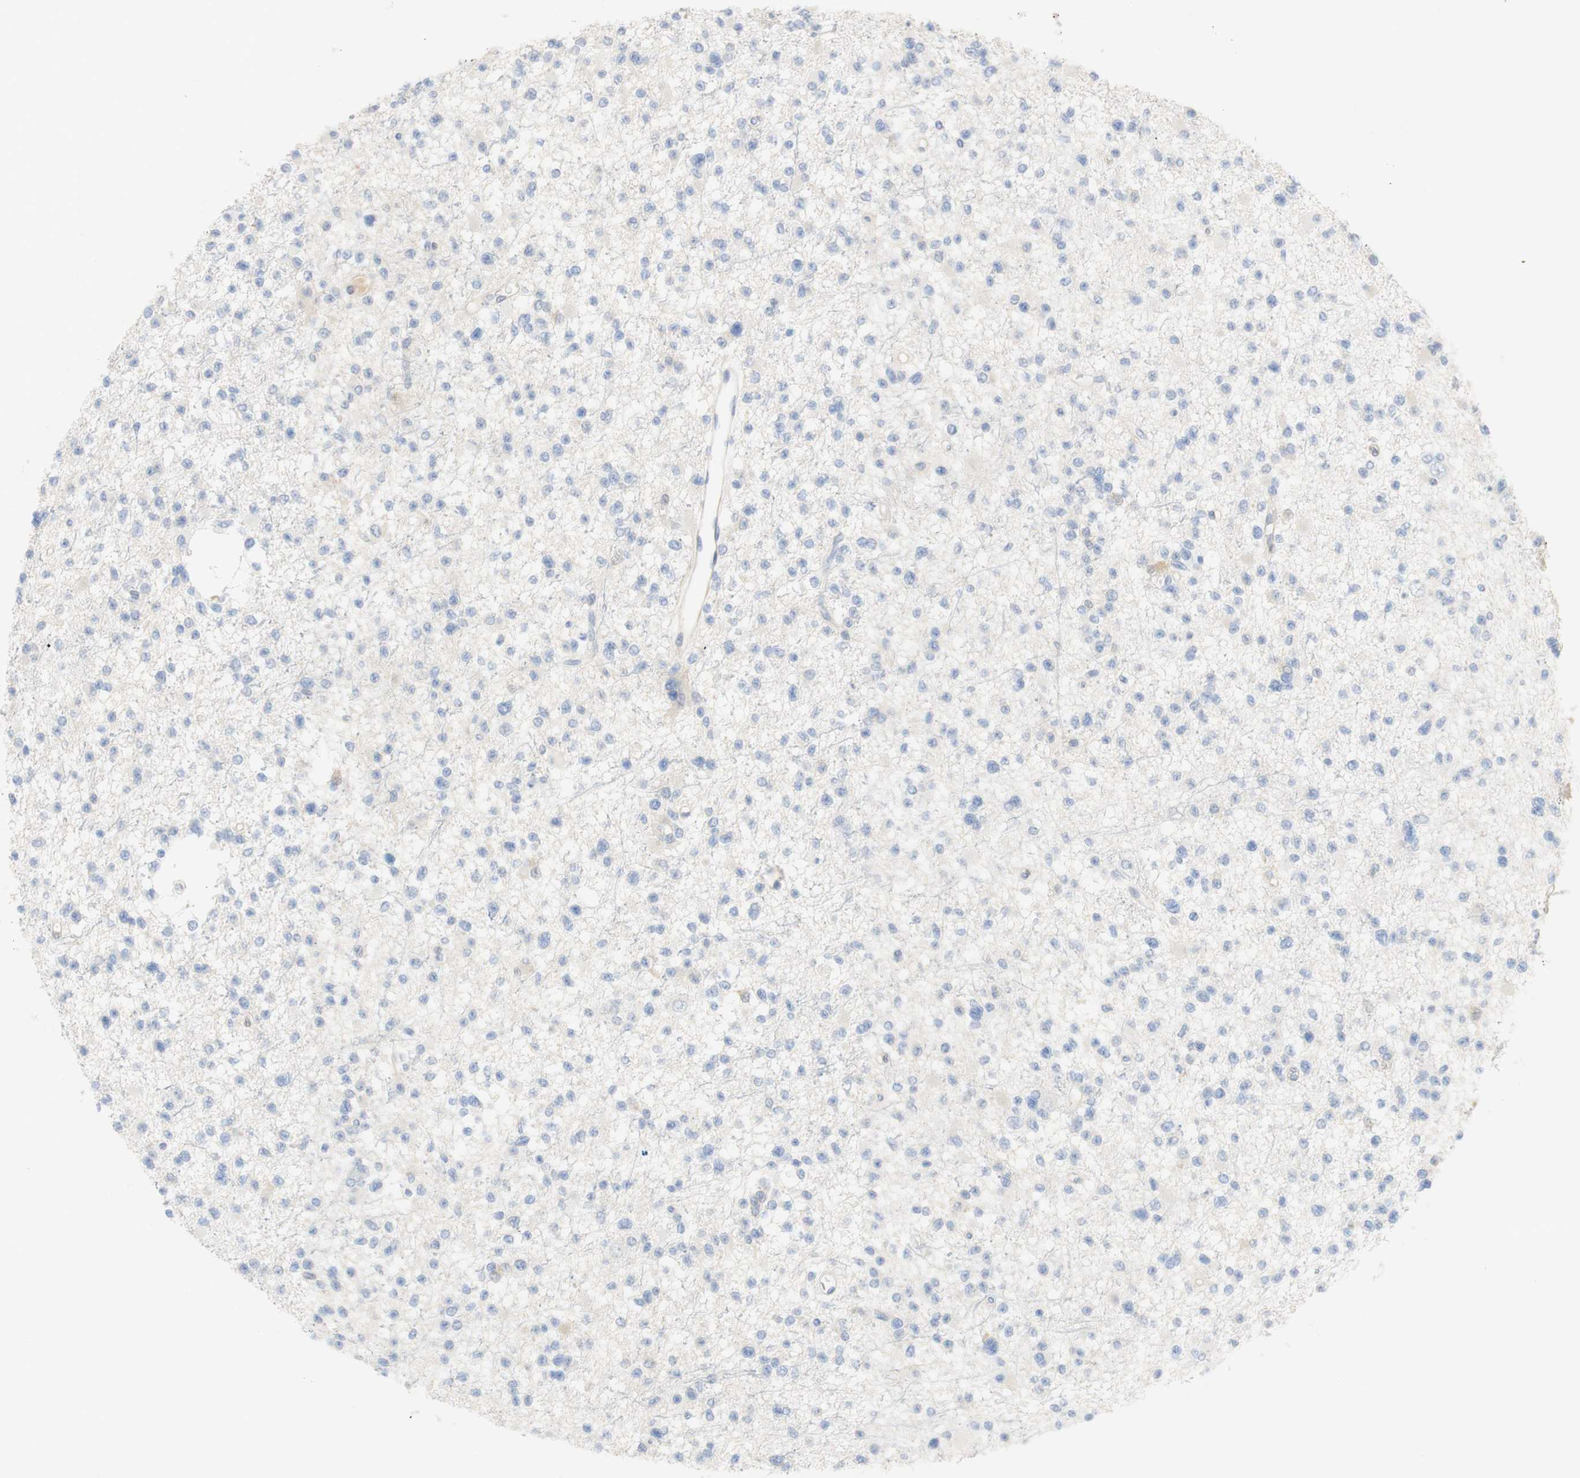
{"staining": {"intensity": "negative", "quantity": "none", "location": "none"}, "tissue": "glioma", "cell_type": "Tumor cells", "image_type": "cancer", "snomed": [{"axis": "morphology", "description": "Glioma, malignant, Low grade"}, {"axis": "topography", "description": "Brain"}], "caption": "Human glioma stained for a protein using immunohistochemistry (IHC) reveals no positivity in tumor cells.", "gene": "SELENBP1", "patient": {"sex": "female", "age": 22}}